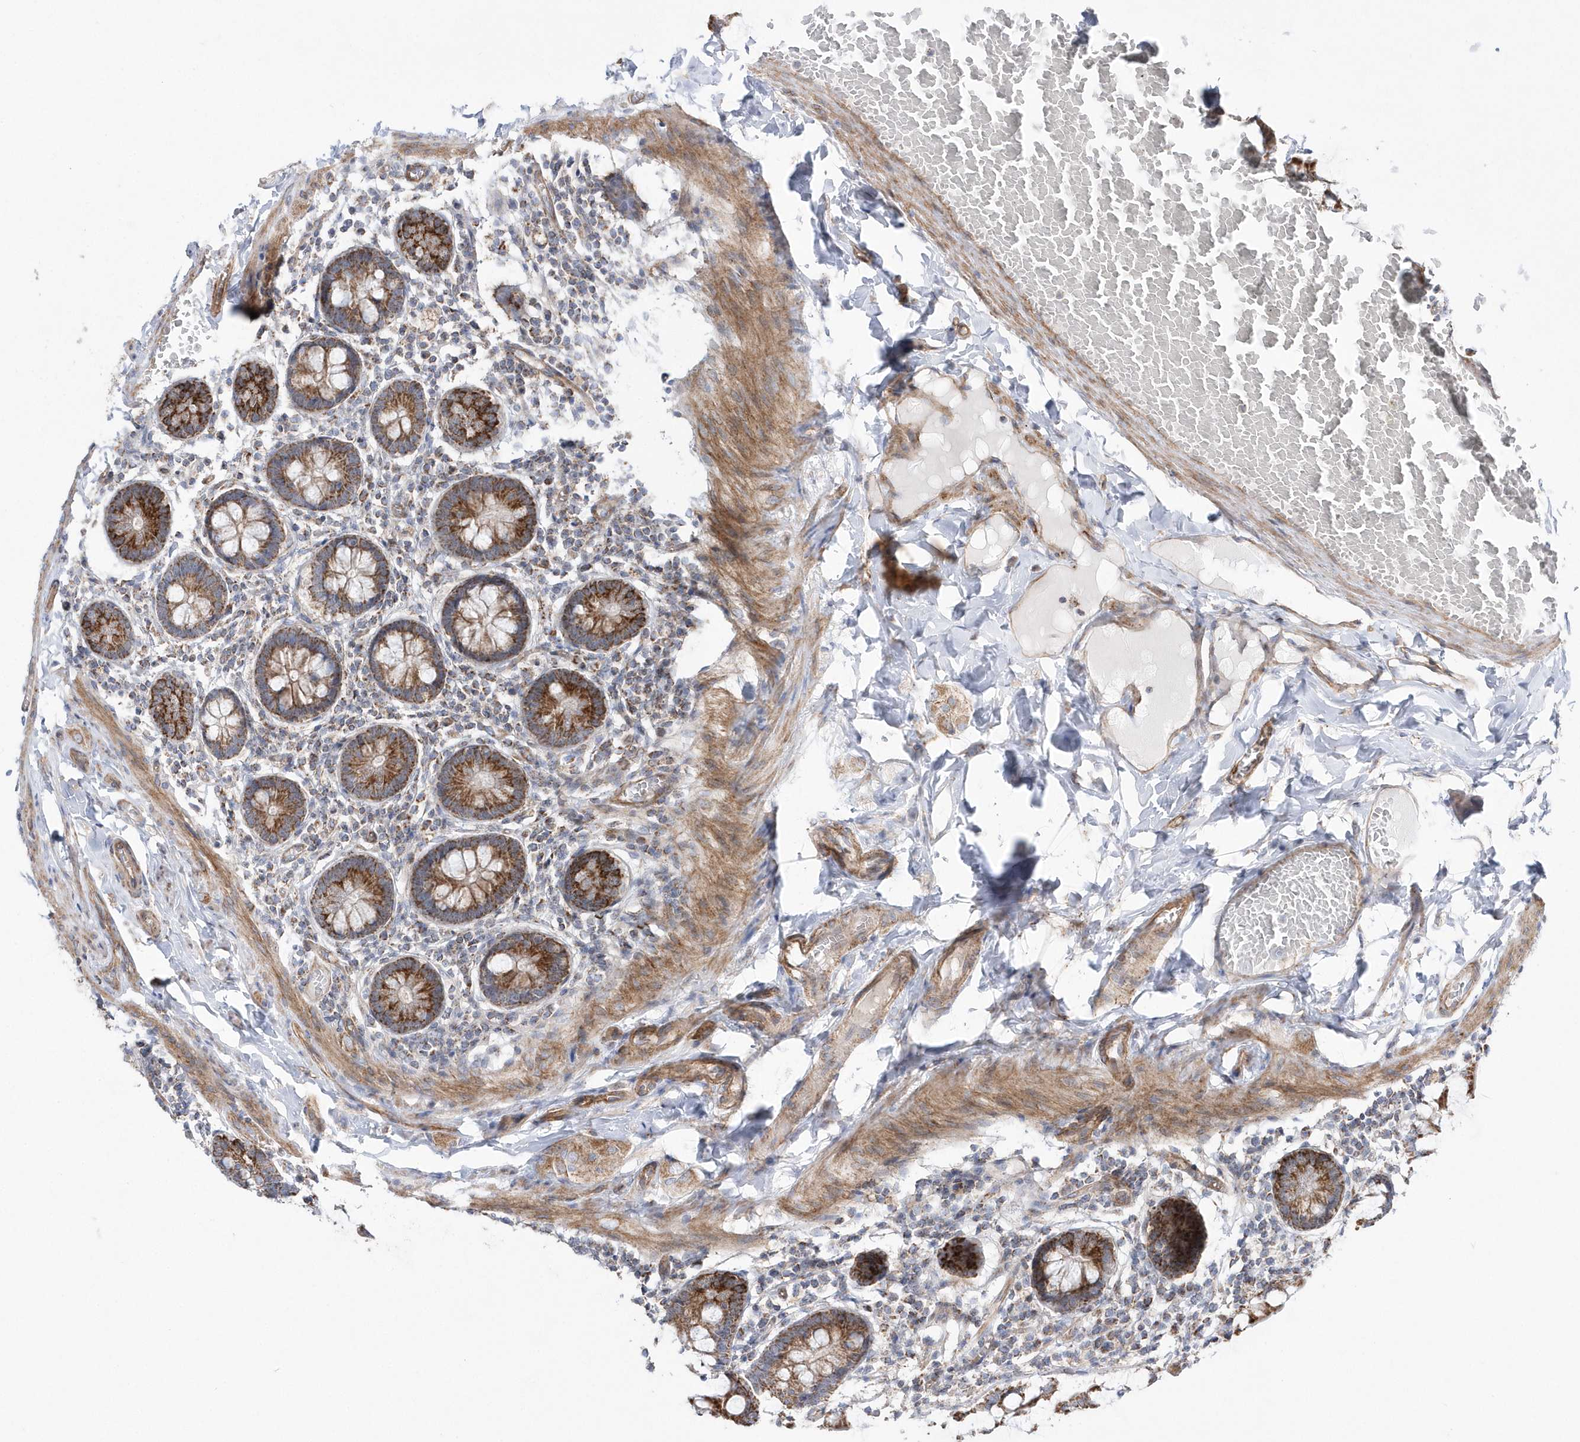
{"staining": {"intensity": "strong", "quantity": ">75%", "location": "cytoplasmic/membranous"}, "tissue": "small intestine", "cell_type": "Glandular cells", "image_type": "normal", "snomed": [{"axis": "morphology", "description": "Normal tissue, NOS"}, {"axis": "topography", "description": "Small intestine"}], "caption": "A micrograph showing strong cytoplasmic/membranous expression in about >75% of glandular cells in unremarkable small intestine, as visualized by brown immunohistochemical staining.", "gene": "OPA1", "patient": {"sex": "male", "age": 41}}